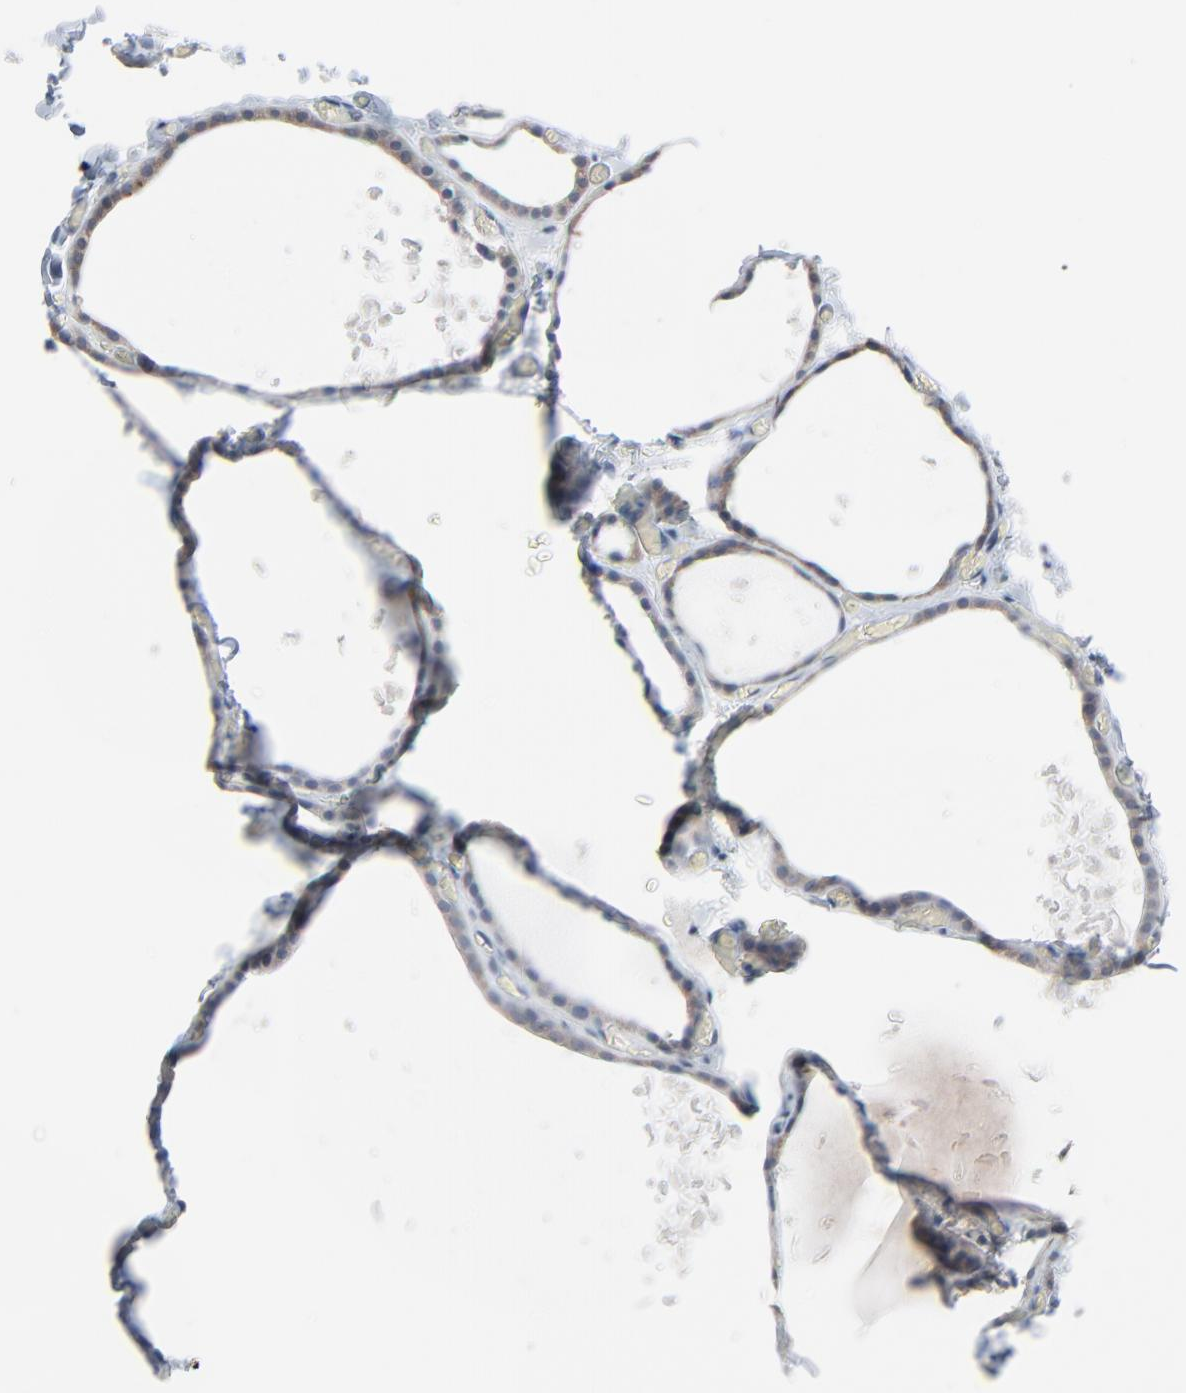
{"staining": {"intensity": "weak", "quantity": ">75%", "location": "cytoplasmic/membranous"}, "tissue": "thyroid gland", "cell_type": "Glandular cells", "image_type": "normal", "snomed": [{"axis": "morphology", "description": "Normal tissue, NOS"}, {"axis": "topography", "description": "Thyroid gland"}], "caption": "Immunohistochemical staining of benign thyroid gland reveals >75% levels of weak cytoplasmic/membranous protein staining in about >75% of glandular cells.", "gene": "SAGE1", "patient": {"sex": "female", "age": 22}}